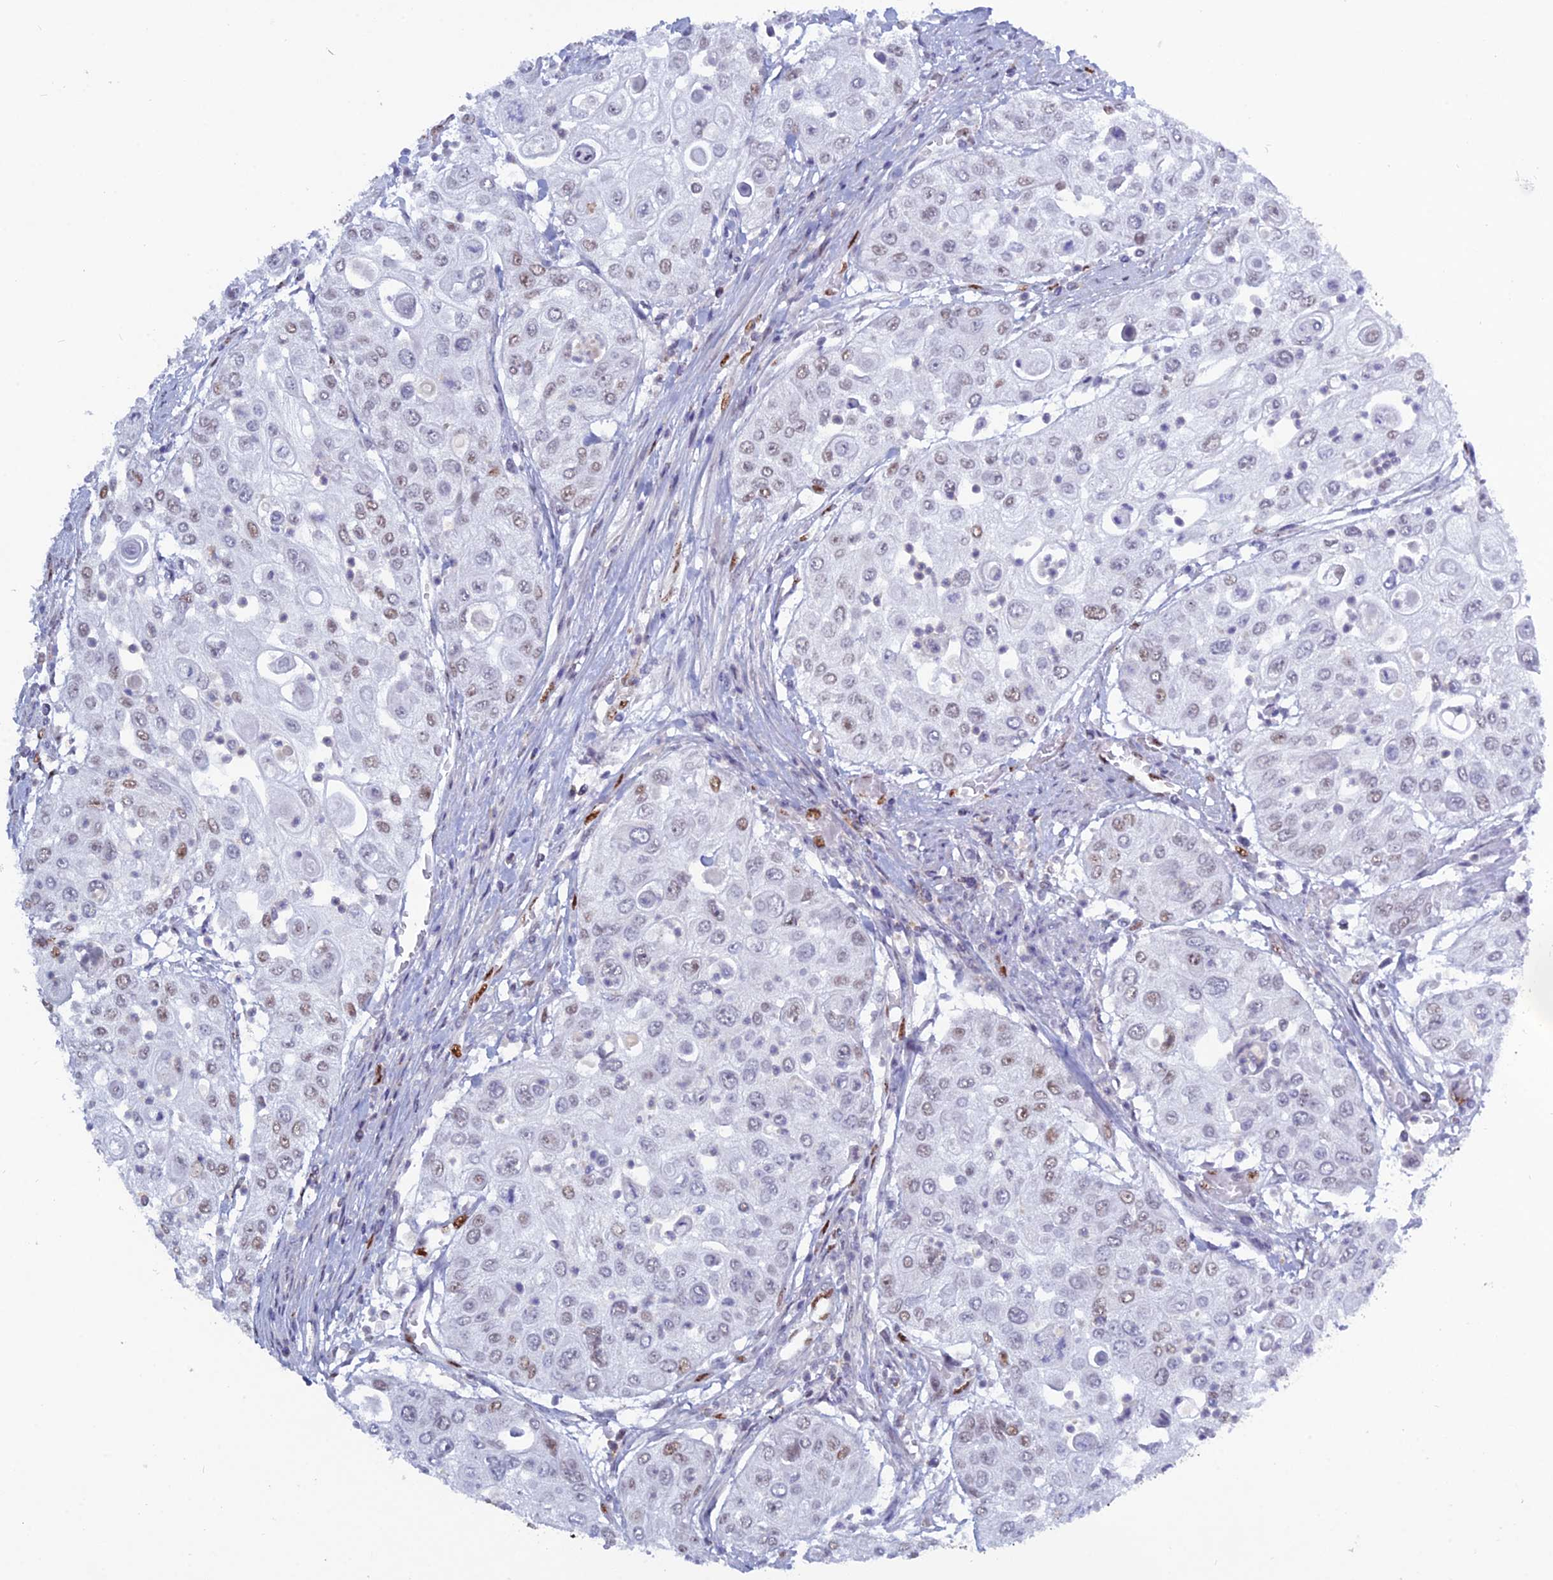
{"staining": {"intensity": "moderate", "quantity": "<25%", "location": "nuclear"}, "tissue": "urothelial cancer", "cell_type": "Tumor cells", "image_type": "cancer", "snomed": [{"axis": "morphology", "description": "Urothelial carcinoma, High grade"}, {"axis": "topography", "description": "Urinary bladder"}], "caption": "Tumor cells display low levels of moderate nuclear staining in approximately <25% of cells in human urothelial cancer. (Brightfield microscopy of DAB IHC at high magnification).", "gene": "NOL4L", "patient": {"sex": "female", "age": 79}}